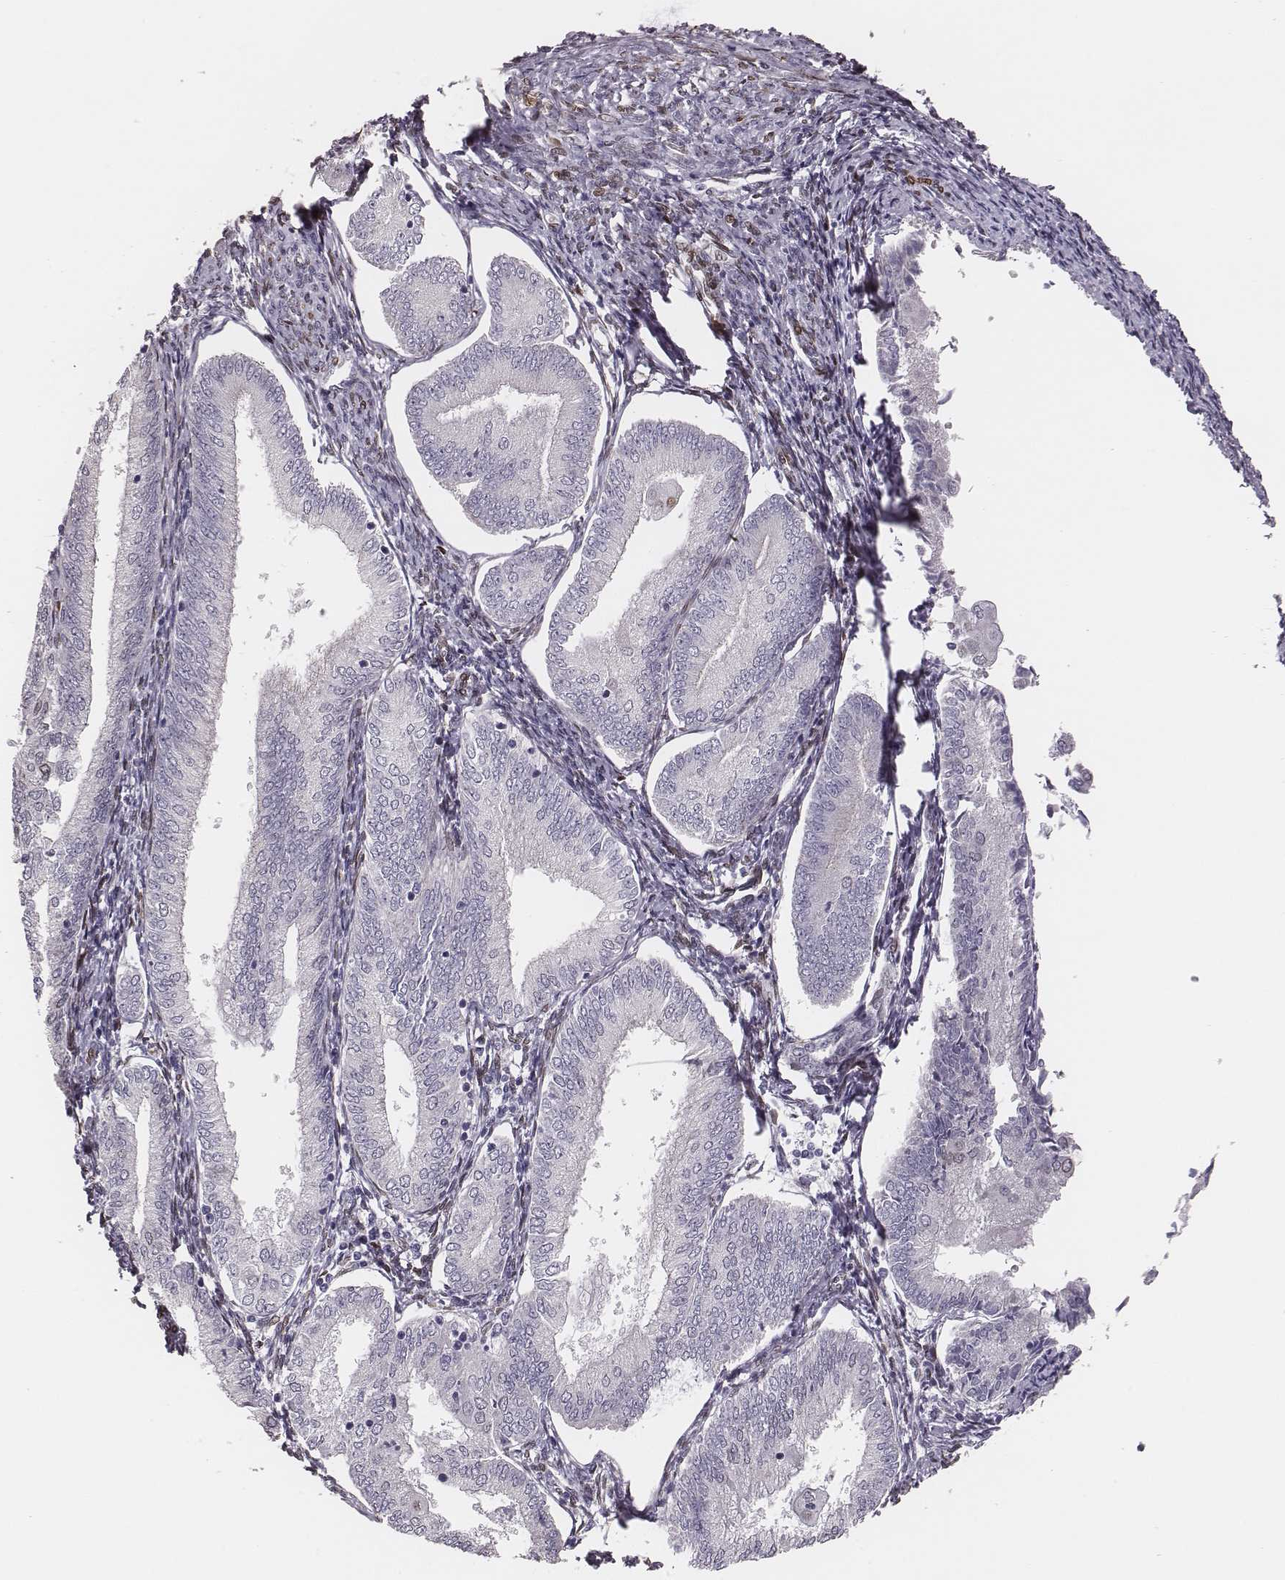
{"staining": {"intensity": "negative", "quantity": "none", "location": "none"}, "tissue": "endometrial cancer", "cell_type": "Tumor cells", "image_type": "cancer", "snomed": [{"axis": "morphology", "description": "Adenocarcinoma, NOS"}, {"axis": "topography", "description": "Endometrium"}], "caption": "A micrograph of endometrial cancer stained for a protein demonstrates no brown staining in tumor cells.", "gene": "ADGRF4", "patient": {"sex": "female", "age": 55}}